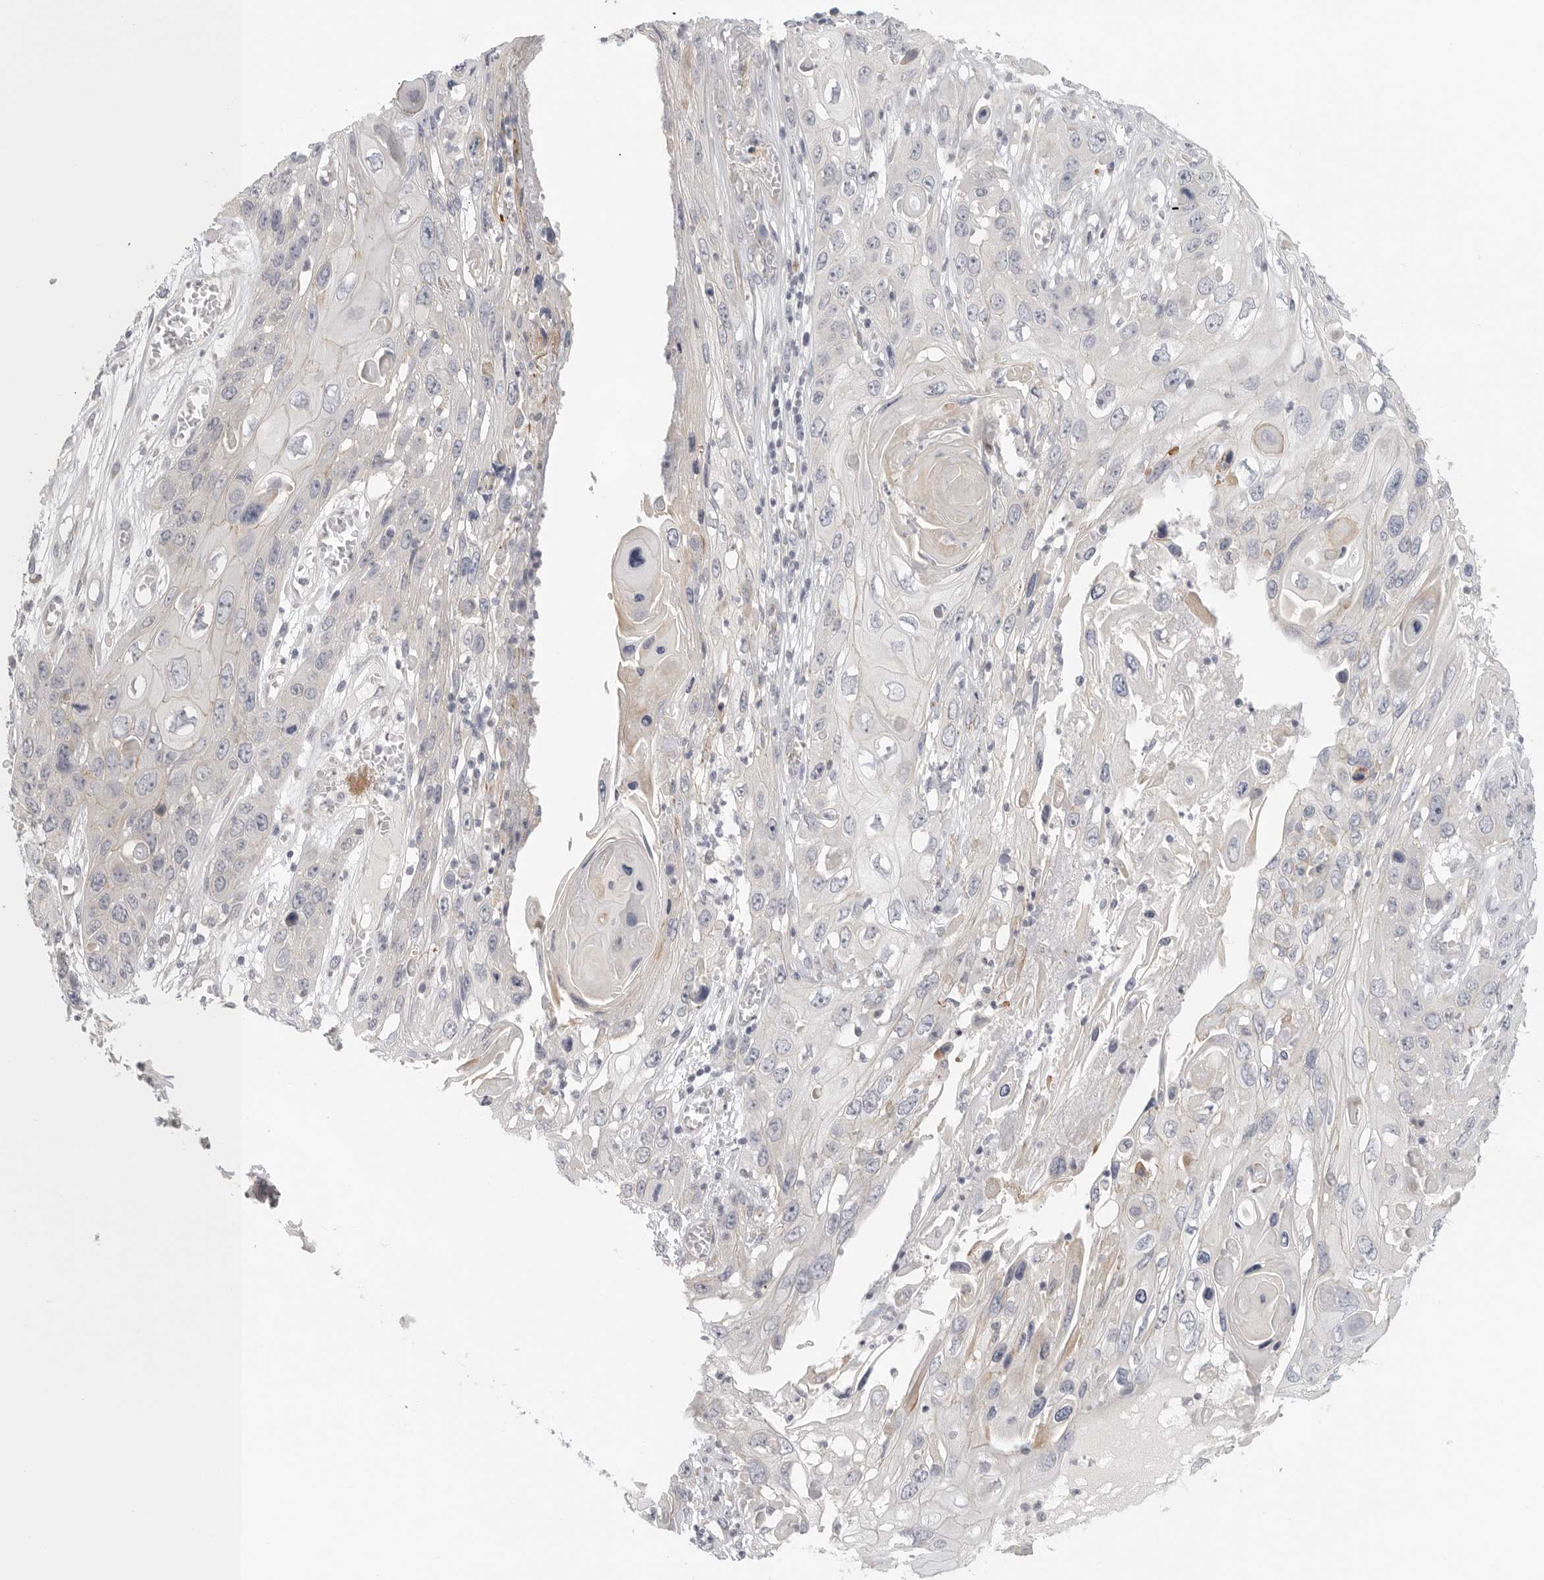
{"staining": {"intensity": "negative", "quantity": "none", "location": "none"}, "tissue": "skin cancer", "cell_type": "Tumor cells", "image_type": "cancer", "snomed": [{"axis": "morphology", "description": "Squamous cell carcinoma, NOS"}, {"axis": "topography", "description": "Skin"}], "caption": "Immunohistochemistry of squamous cell carcinoma (skin) shows no positivity in tumor cells.", "gene": "STAB2", "patient": {"sex": "male", "age": 55}}